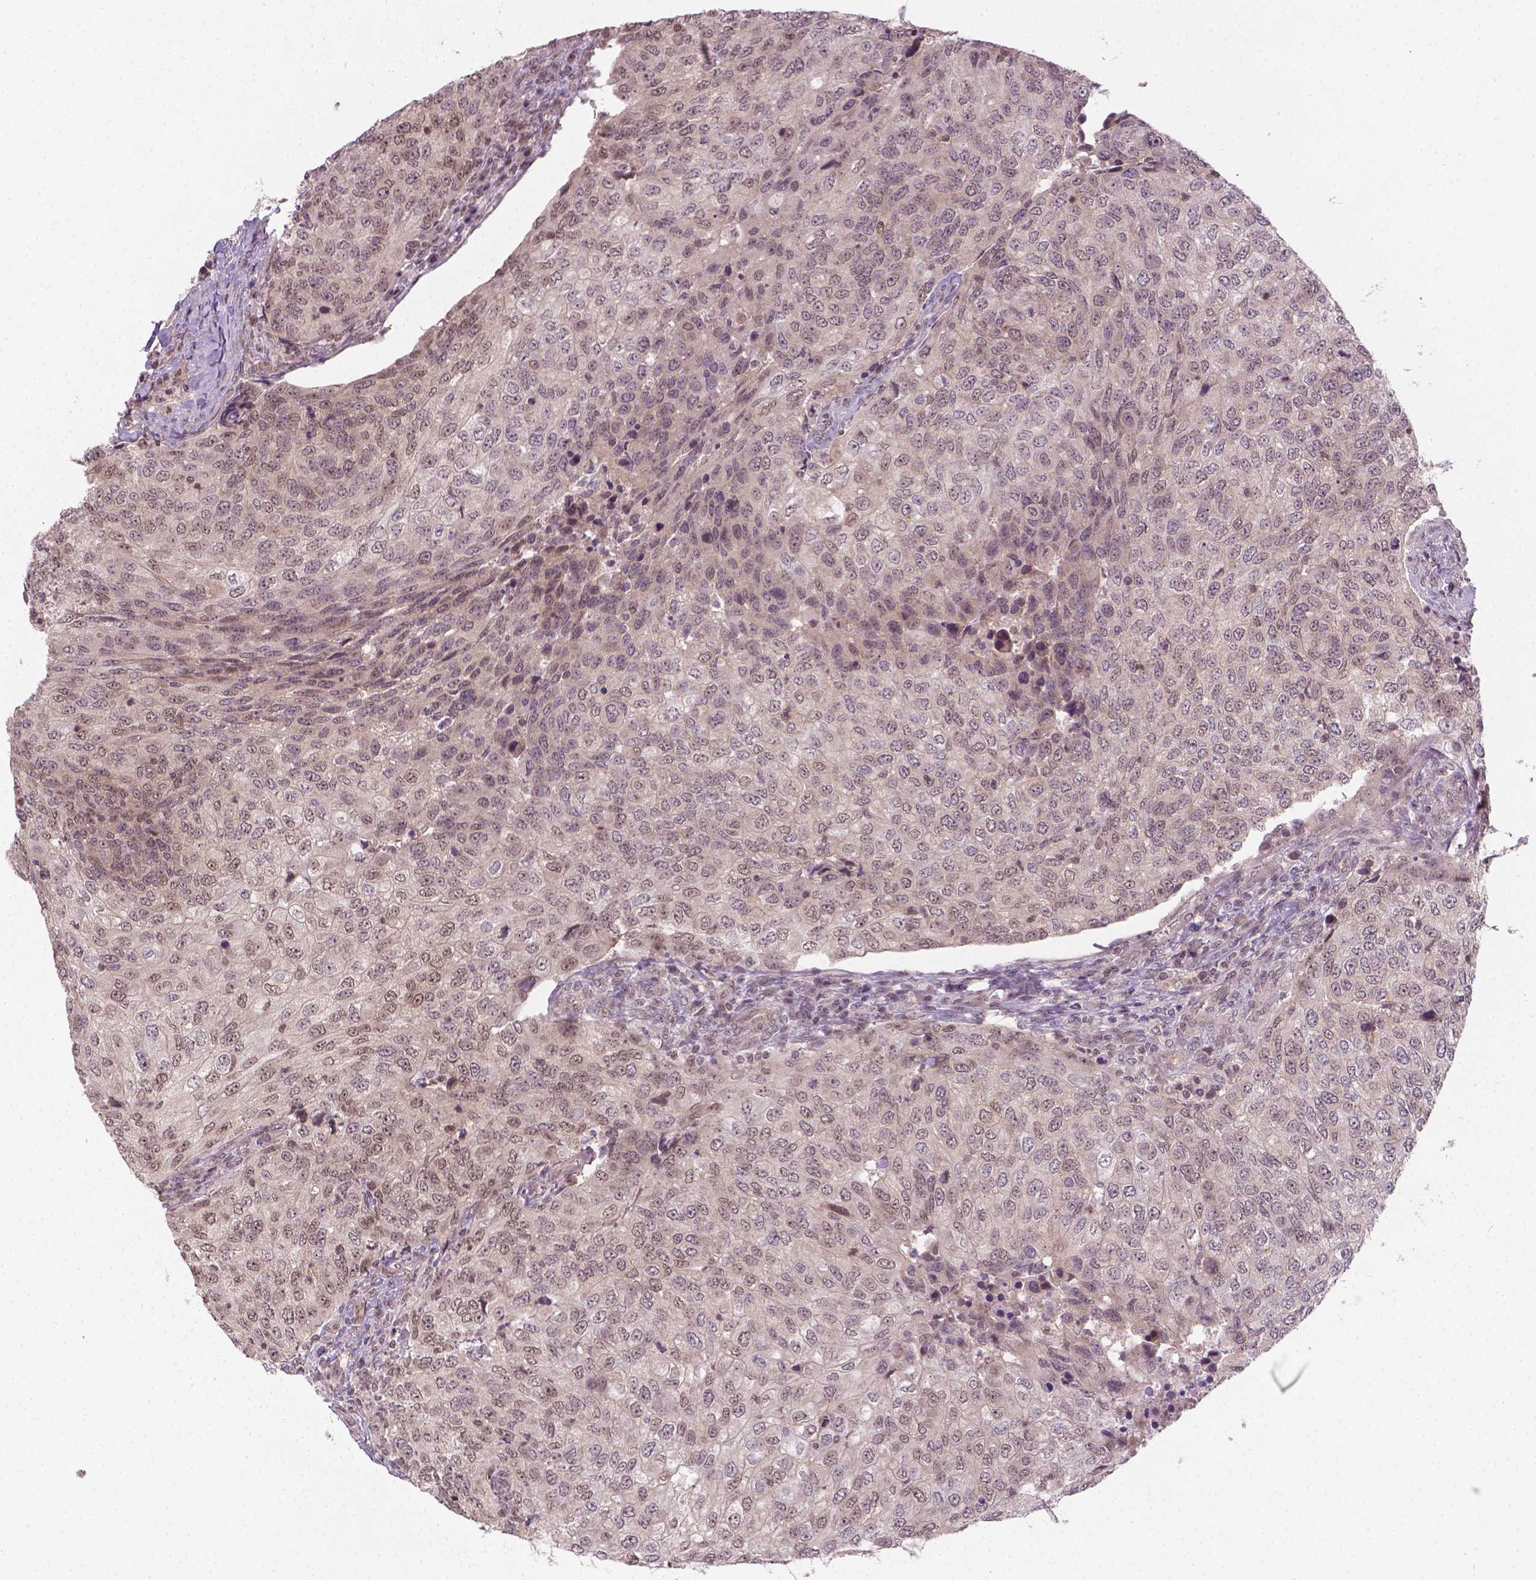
{"staining": {"intensity": "weak", "quantity": "25%-75%", "location": "nuclear"}, "tissue": "urothelial cancer", "cell_type": "Tumor cells", "image_type": "cancer", "snomed": [{"axis": "morphology", "description": "Urothelial carcinoma, High grade"}, {"axis": "topography", "description": "Urinary bladder"}], "caption": "High-grade urothelial carcinoma stained for a protein (brown) reveals weak nuclear positive expression in about 25%-75% of tumor cells.", "gene": "ANKRD54", "patient": {"sex": "female", "age": 78}}